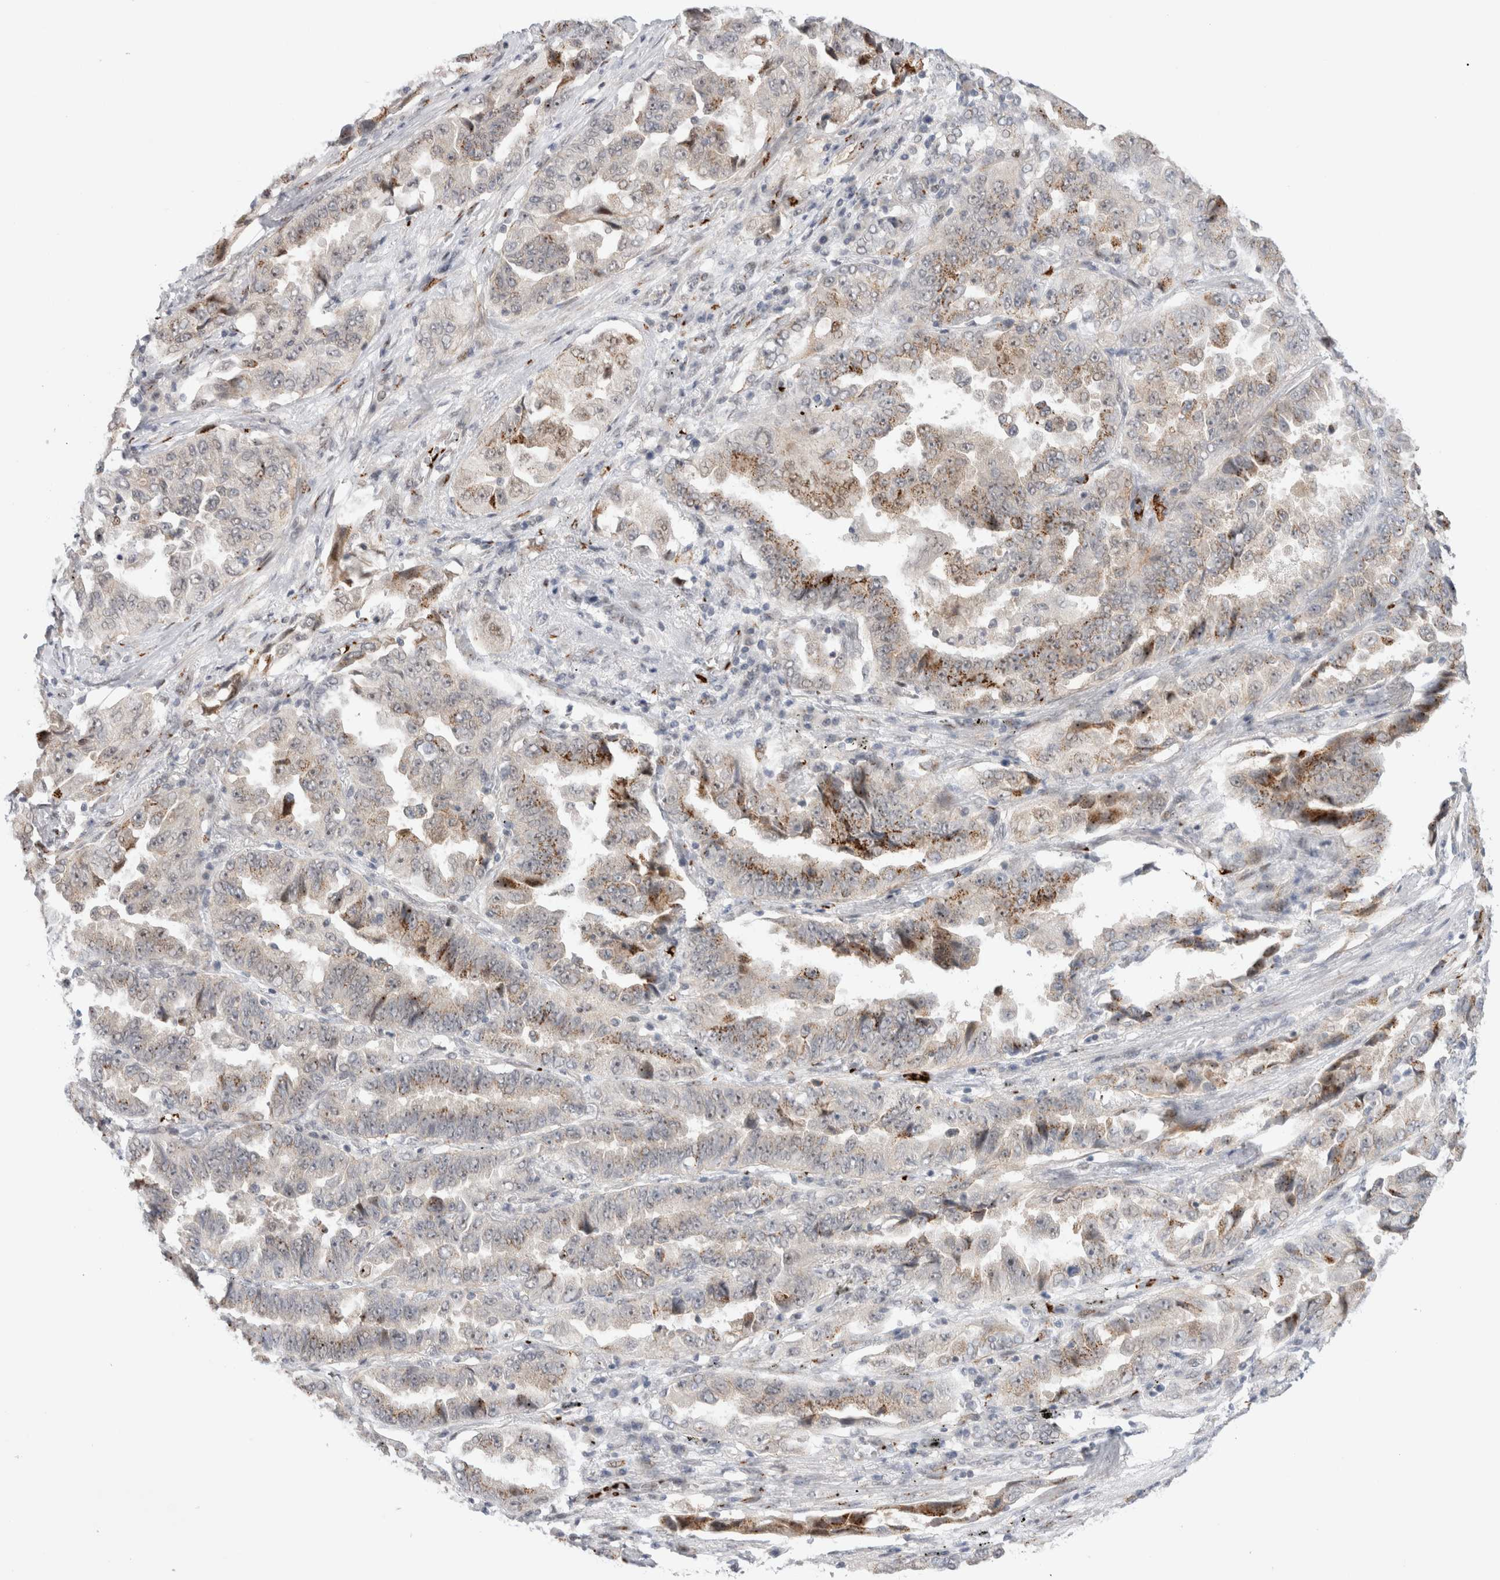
{"staining": {"intensity": "moderate", "quantity": ">75%", "location": "cytoplasmic/membranous"}, "tissue": "lung cancer", "cell_type": "Tumor cells", "image_type": "cancer", "snomed": [{"axis": "morphology", "description": "Adenocarcinoma, NOS"}, {"axis": "topography", "description": "Lung"}], "caption": "Moderate cytoplasmic/membranous staining is seen in about >75% of tumor cells in lung cancer (adenocarcinoma).", "gene": "VPS28", "patient": {"sex": "female", "age": 51}}